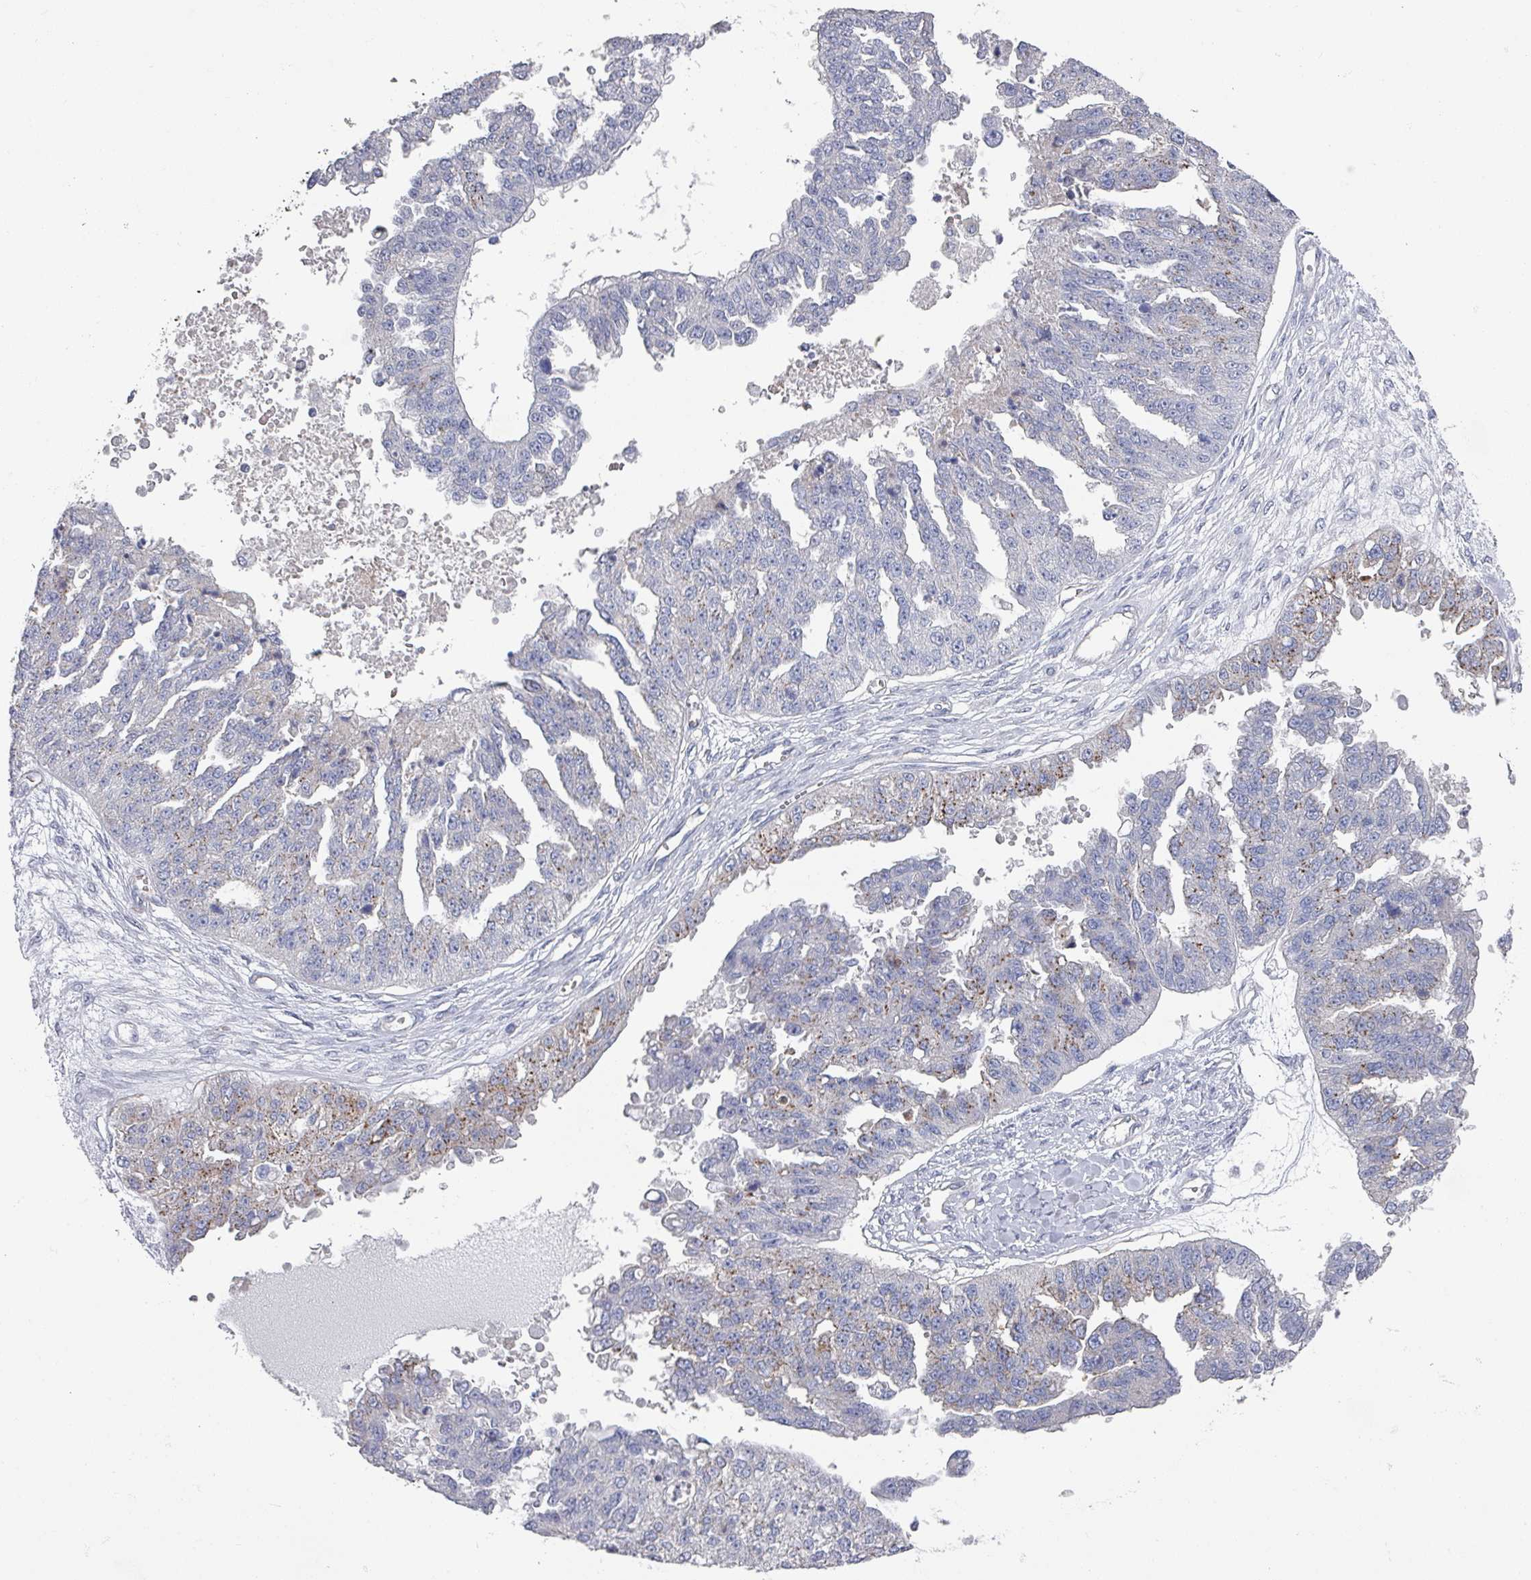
{"staining": {"intensity": "moderate", "quantity": "<25%", "location": "cytoplasmic/membranous"}, "tissue": "ovarian cancer", "cell_type": "Tumor cells", "image_type": "cancer", "snomed": [{"axis": "morphology", "description": "Cystadenocarcinoma, serous, NOS"}, {"axis": "topography", "description": "Ovary"}], "caption": "The immunohistochemical stain highlights moderate cytoplasmic/membranous expression in tumor cells of serous cystadenocarcinoma (ovarian) tissue.", "gene": "EFL1", "patient": {"sex": "female", "age": 58}}